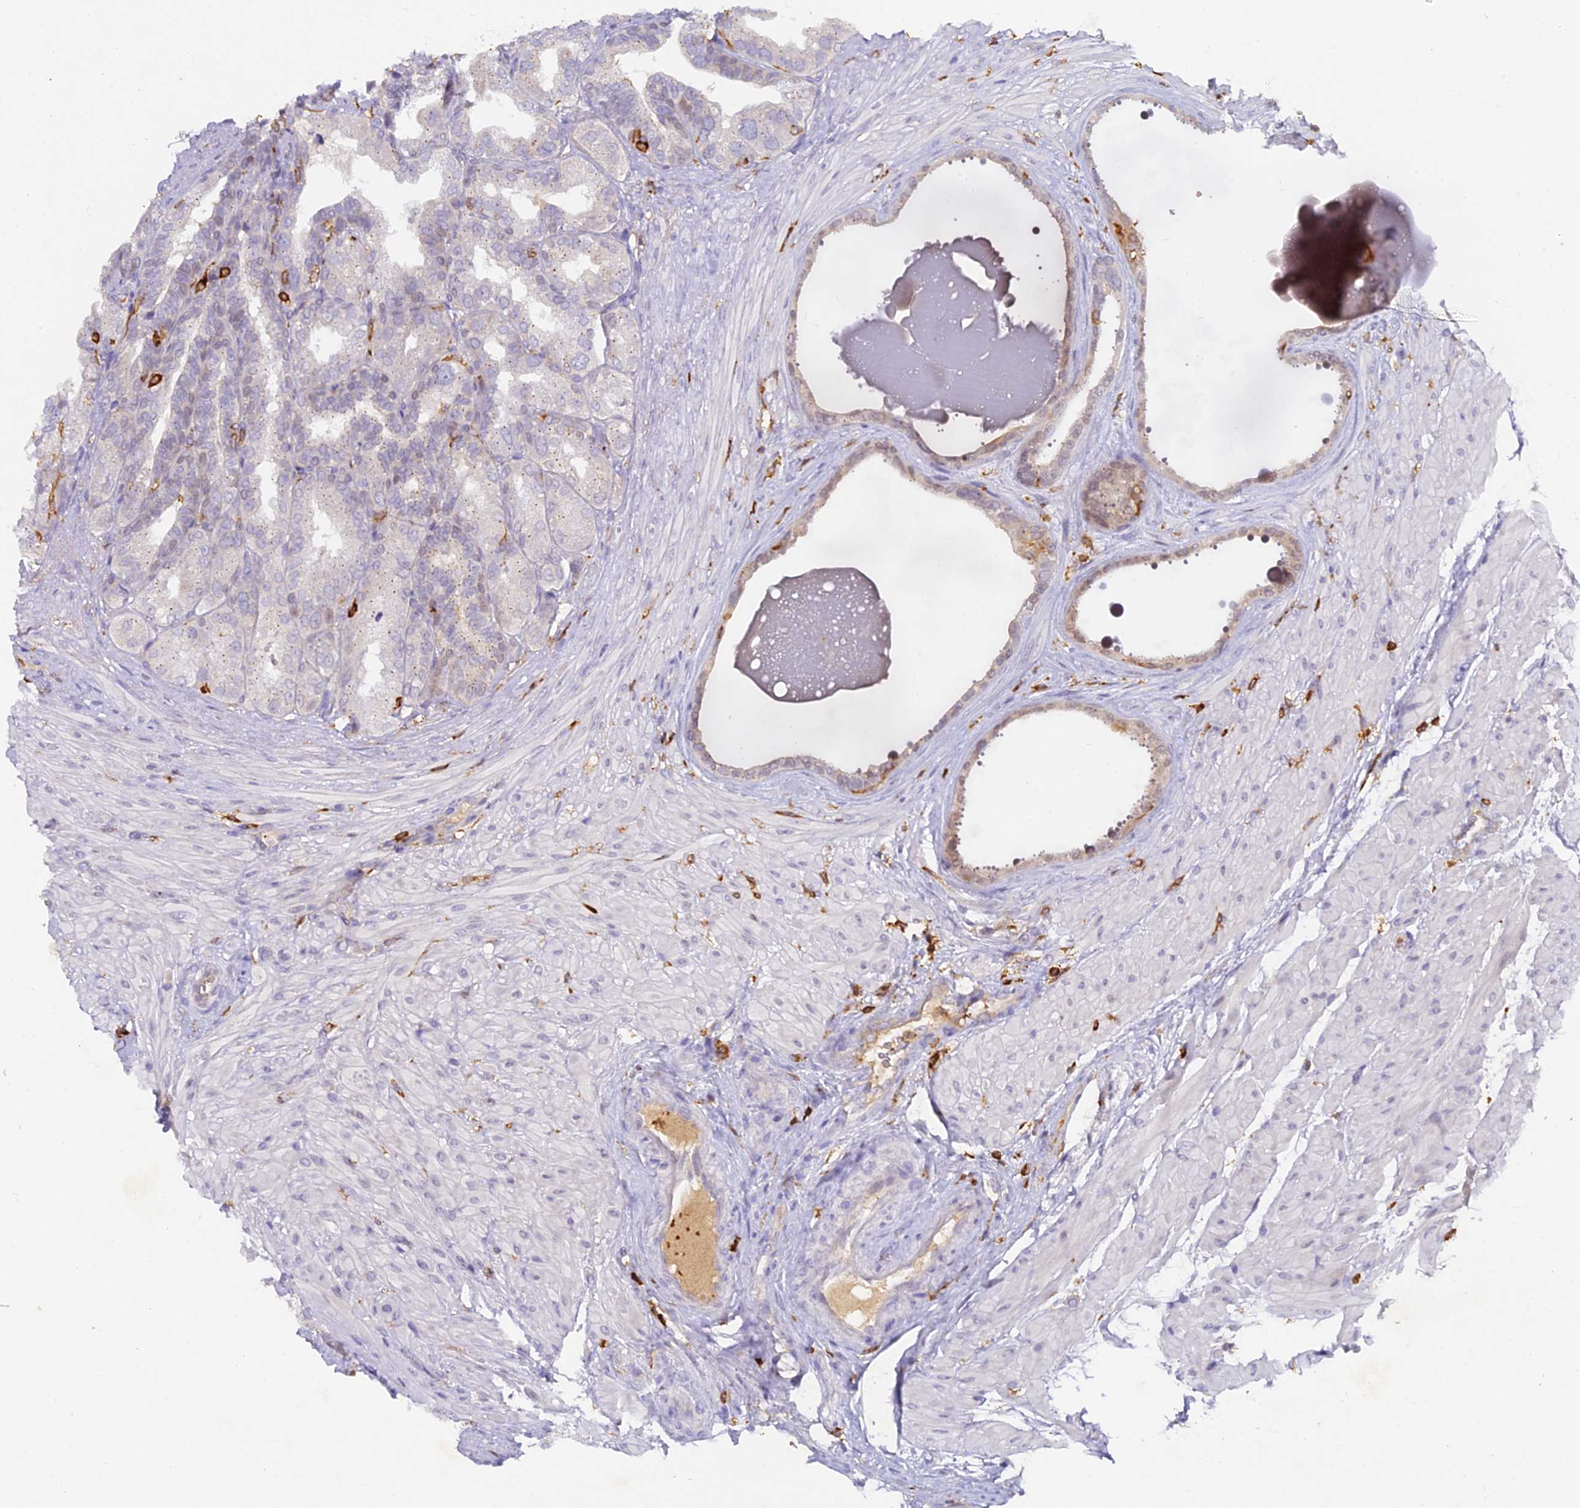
{"staining": {"intensity": "moderate", "quantity": "<25%", "location": "cytoplasmic/membranous"}, "tissue": "seminal vesicle", "cell_type": "Glandular cells", "image_type": "normal", "snomed": [{"axis": "morphology", "description": "Normal tissue, NOS"}, {"axis": "topography", "description": "Seminal veicle"}, {"axis": "topography", "description": "Peripheral nerve tissue"}], "caption": "Protein staining exhibits moderate cytoplasmic/membranous expression in about <25% of glandular cells in benign seminal vesicle.", "gene": "FYB1", "patient": {"sex": "male", "age": 63}}